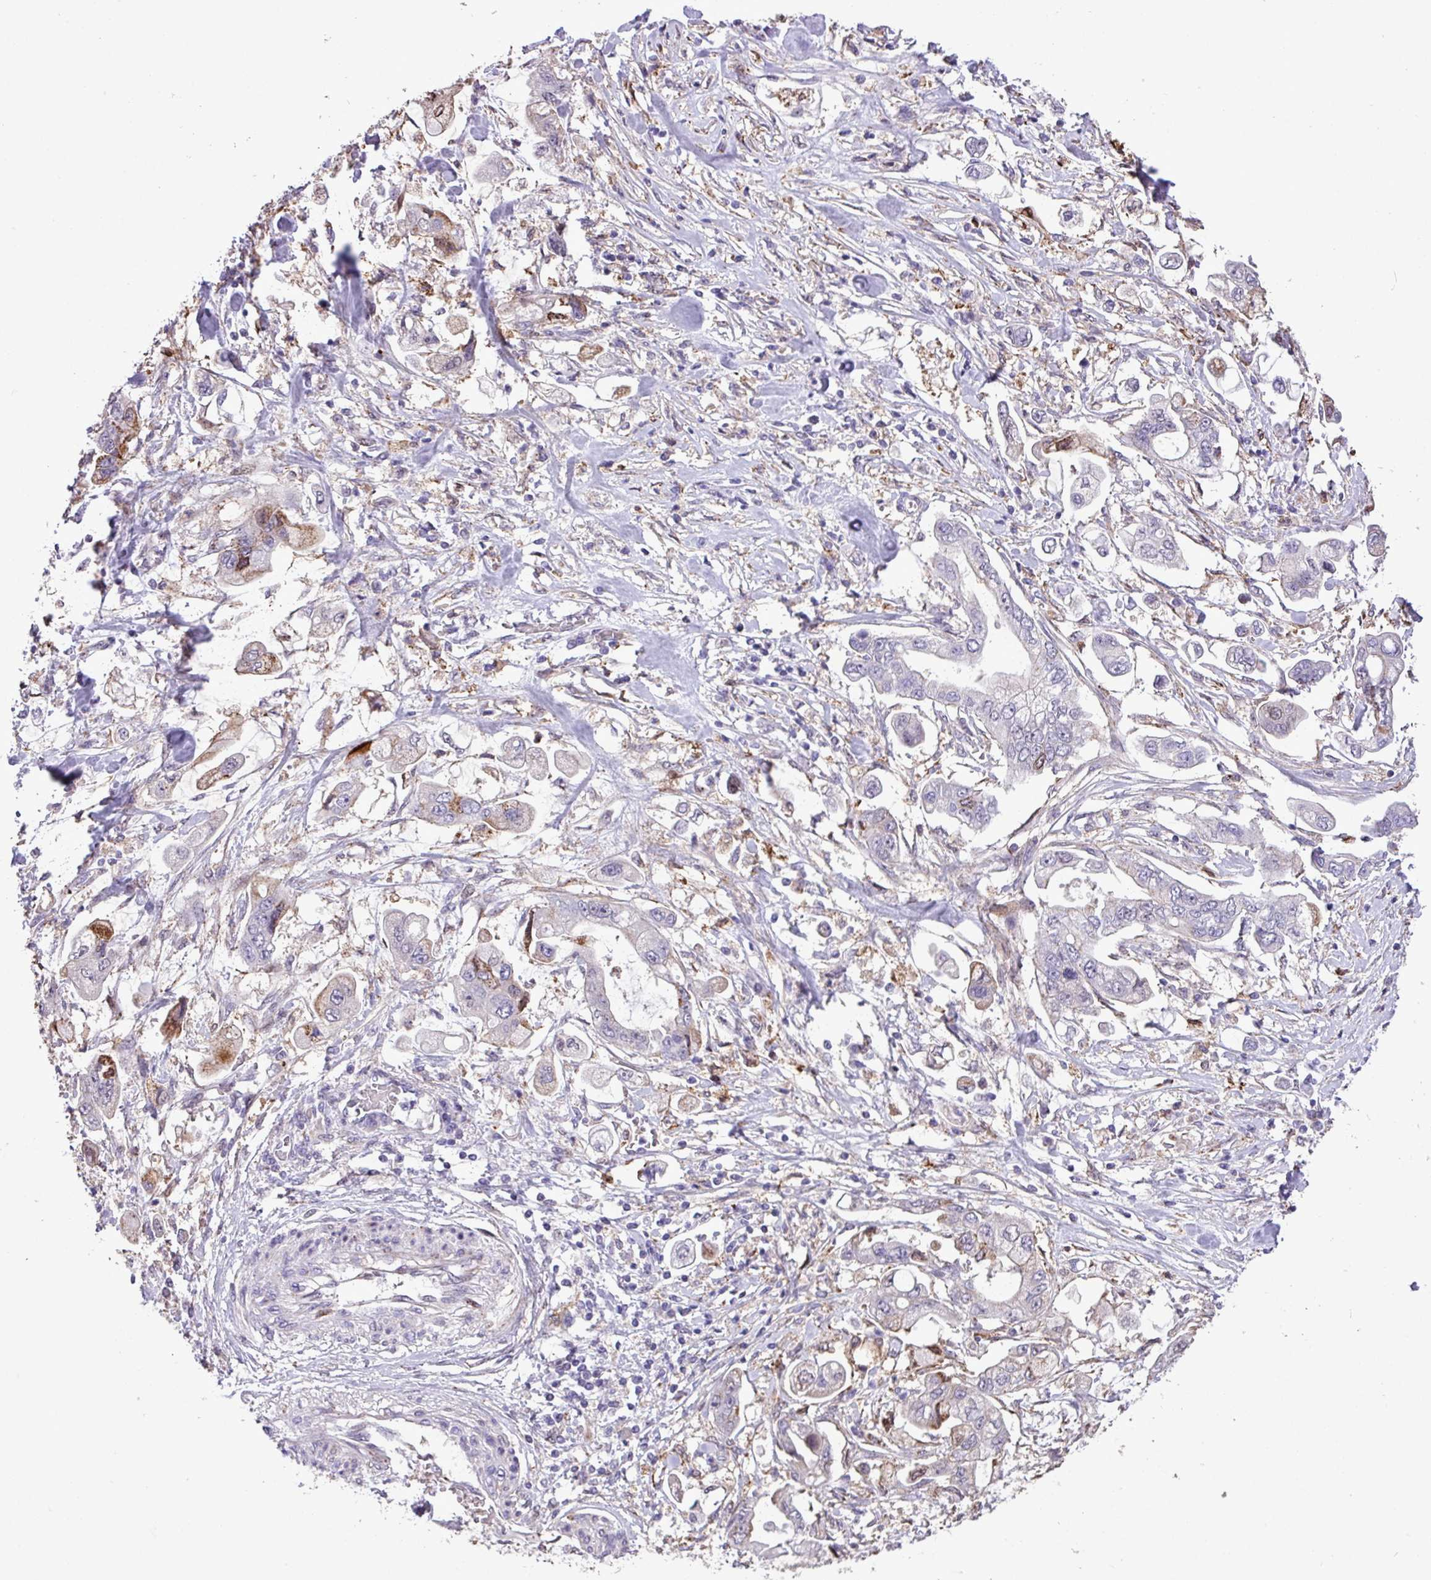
{"staining": {"intensity": "negative", "quantity": "none", "location": "none"}, "tissue": "stomach cancer", "cell_type": "Tumor cells", "image_type": "cancer", "snomed": [{"axis": "morphology", "description": "Adenocarcinoma, NOS"}, {"axis": "topography", "description": "Stomach"}], "caption": "A micrograph of human stomach cancer (adenocarcinoma) is negative for staining in tumor cells.", "gene": "RPP25L", "patient": {"sex": "male", "age": 62}}